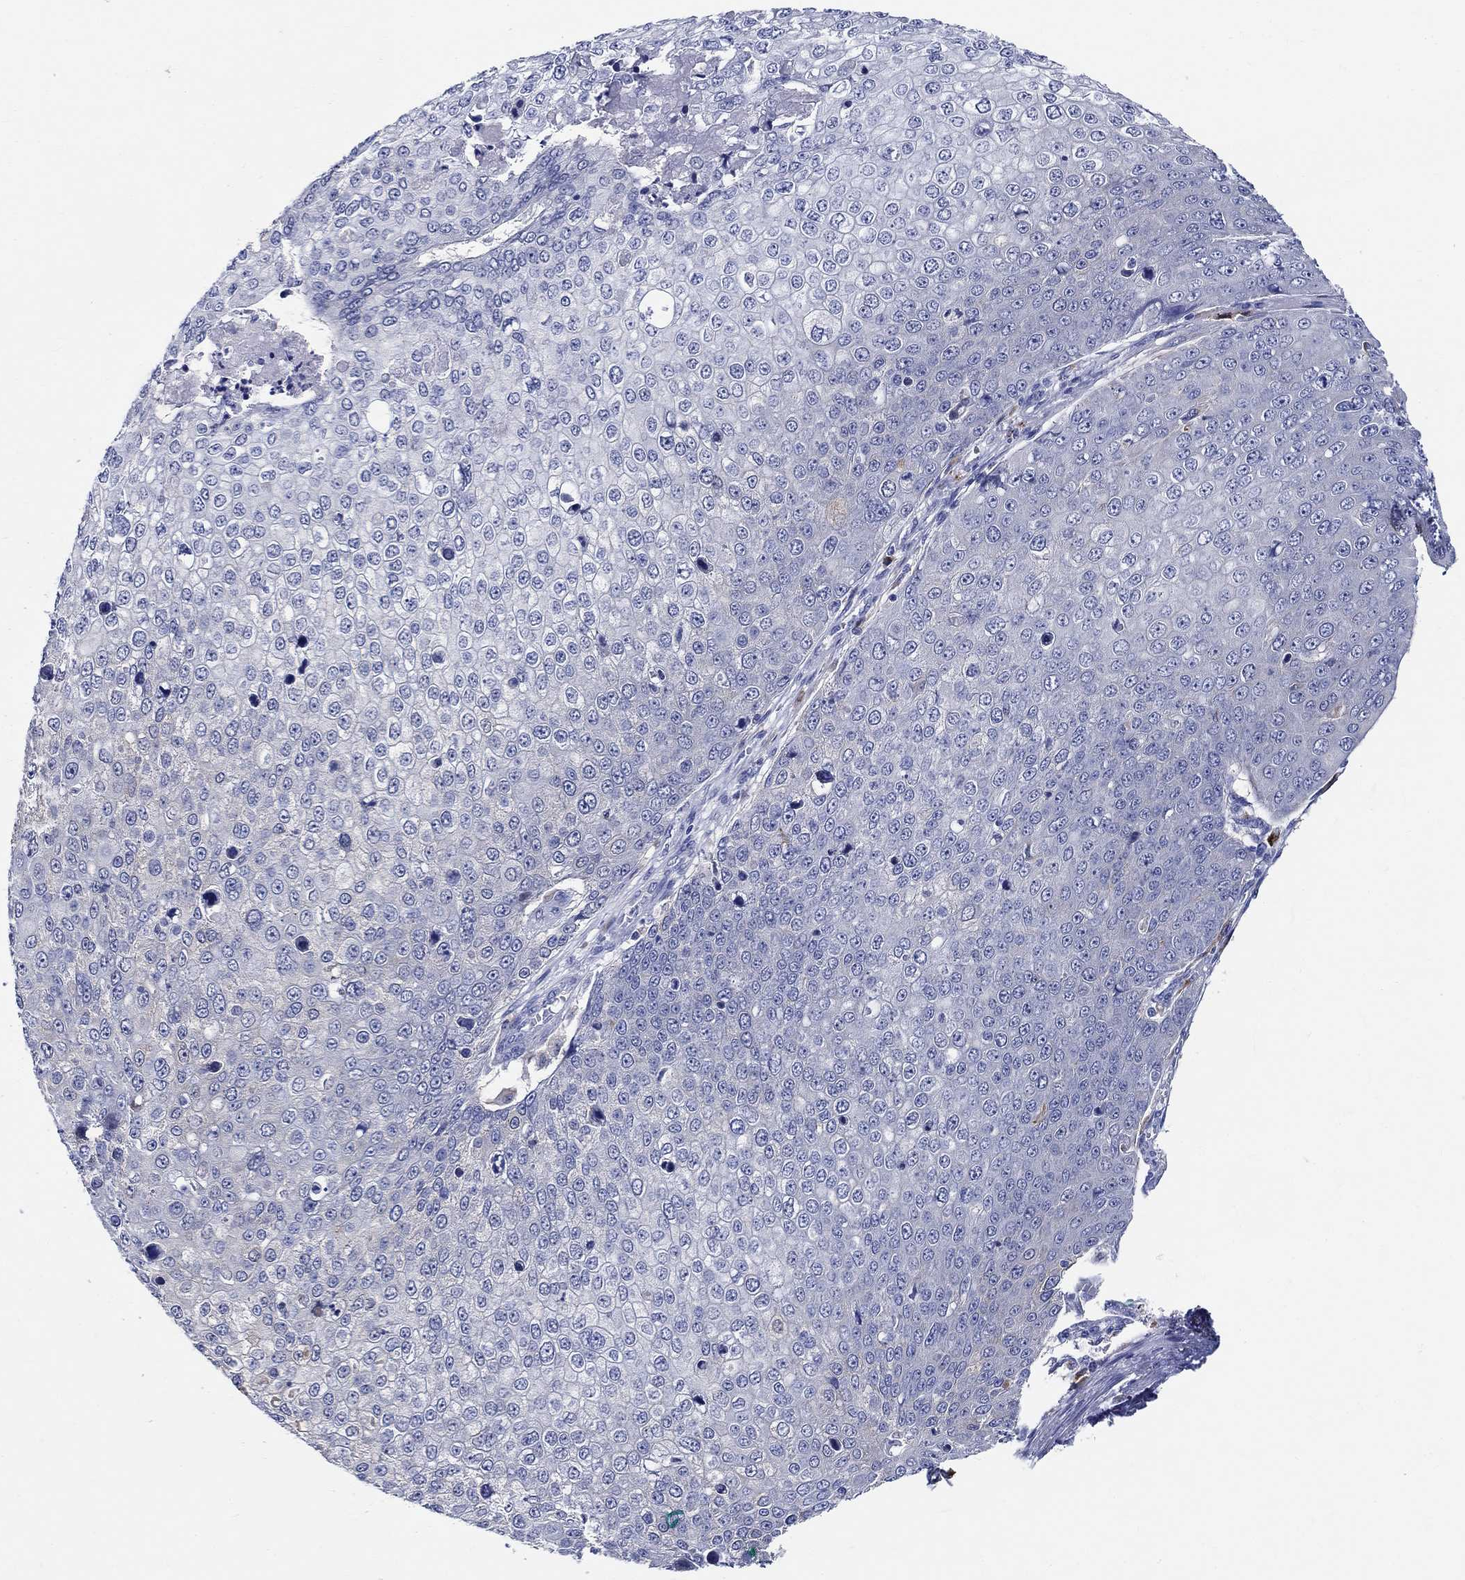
{"staining": {"intensity": "negative", "quantity": "none", "location": "none"}, "tissue": "skin cancer", "cell_type": "Tumor cells", "image_type": "cancer", "snomed": [{"axis": "morphology", "description": "Squamous cell carcinoma, NOS"}, {"axis": "topography", "description": "Skin"}], "caption": "Immunohistochemistry of human skin cancer (squamous cell carcinoma) demonstrates no staining in tumor cells.", "gene": "RAP1GAP", "patient": {"sex": "male", "age": 71}}